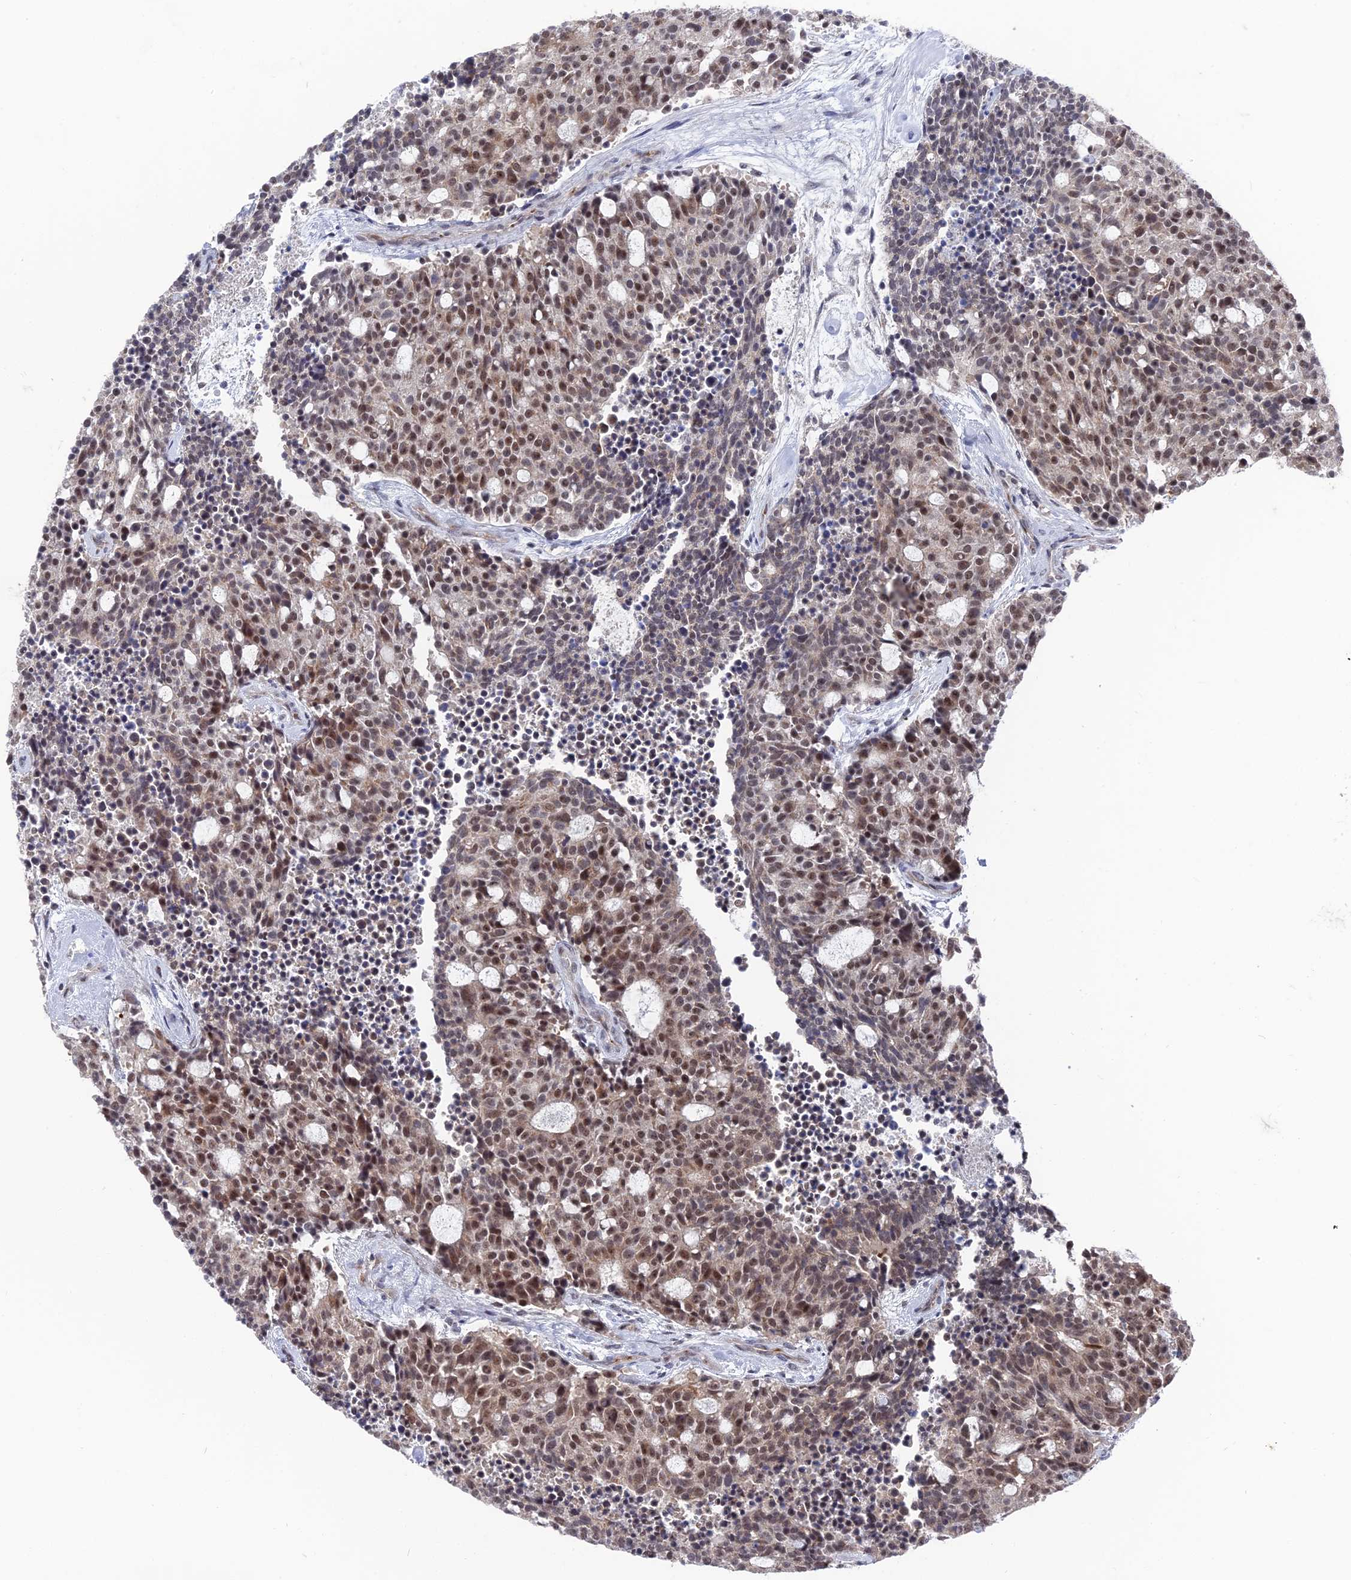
{"staining": {"intensity": "moderate", "quantity": ">75%", "location": "nuclear"}, "tissue": "carcinoid", "cell_type": "Tumor cells", "image_type": "cancer", "snomed": [{"axis": "morphology", "description": "Carcinoid, malignant, NOS"}, {"axis": "topography", "description": "Pancreas"}], "caption": "Human carcinoid stained with a brown dye reveals moderate nuclear positive expression in approximately >75% of tumor cells.", "gene": "FHIP2A", "patient": {"sex": "female", "age": 54}}